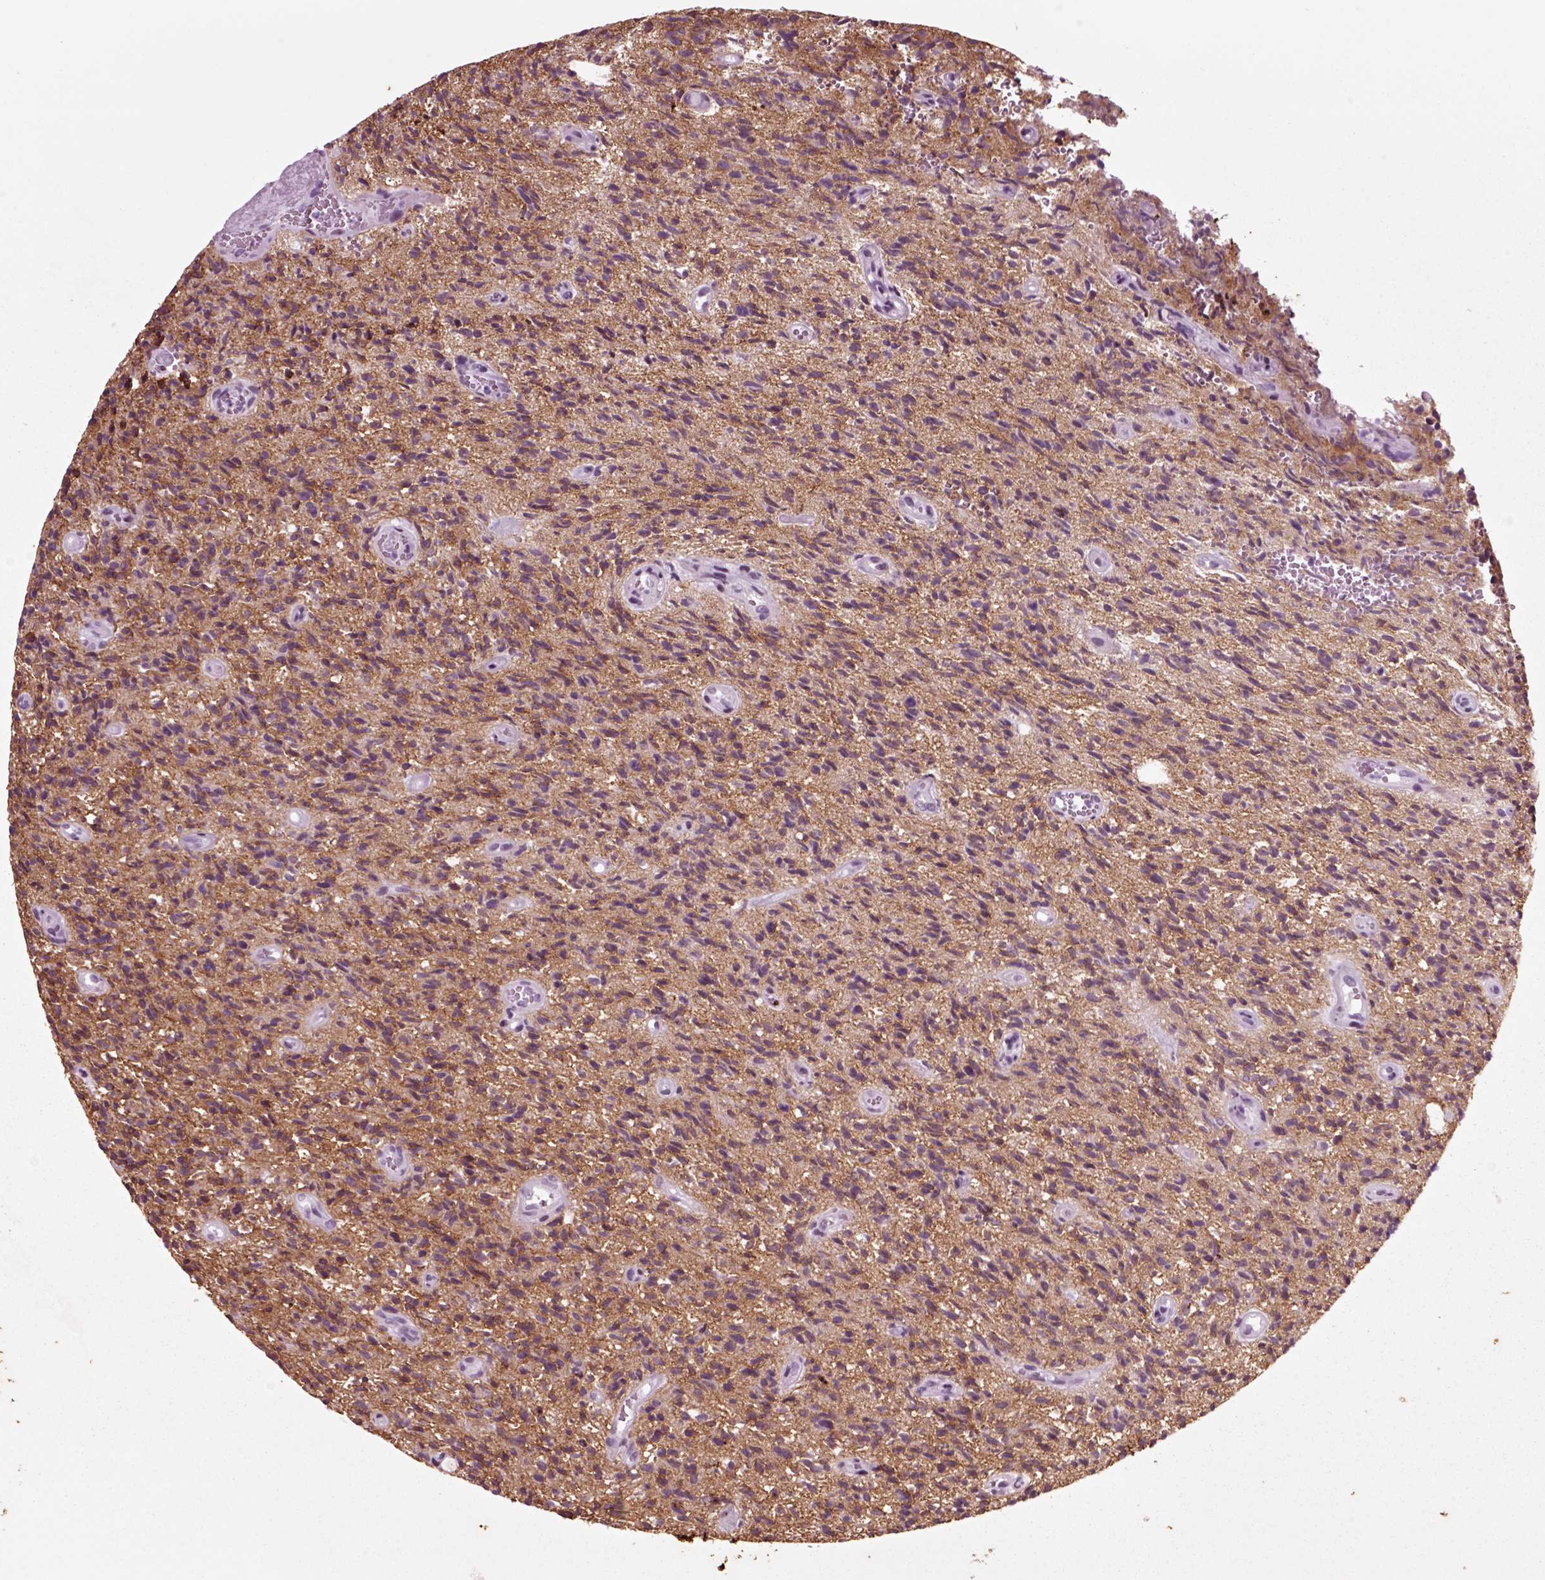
{"staining": {"intensity": "negative", "quantity": "none", "location": "none"}, "tissue": "glioma", "cell_type": "Tumor cells", "image_type": "cancer", "snomed": [{"axis": "morphology", "description": "Glioma, malignant, High grade"}, {"axis": "topography", "description": "Brain"}], "caption": "Tumor cells show no significant expression in glioma. Nuclei are stained in blue.", "gene": "CHGB", "patient": {"sex": "male", "age": 64}}